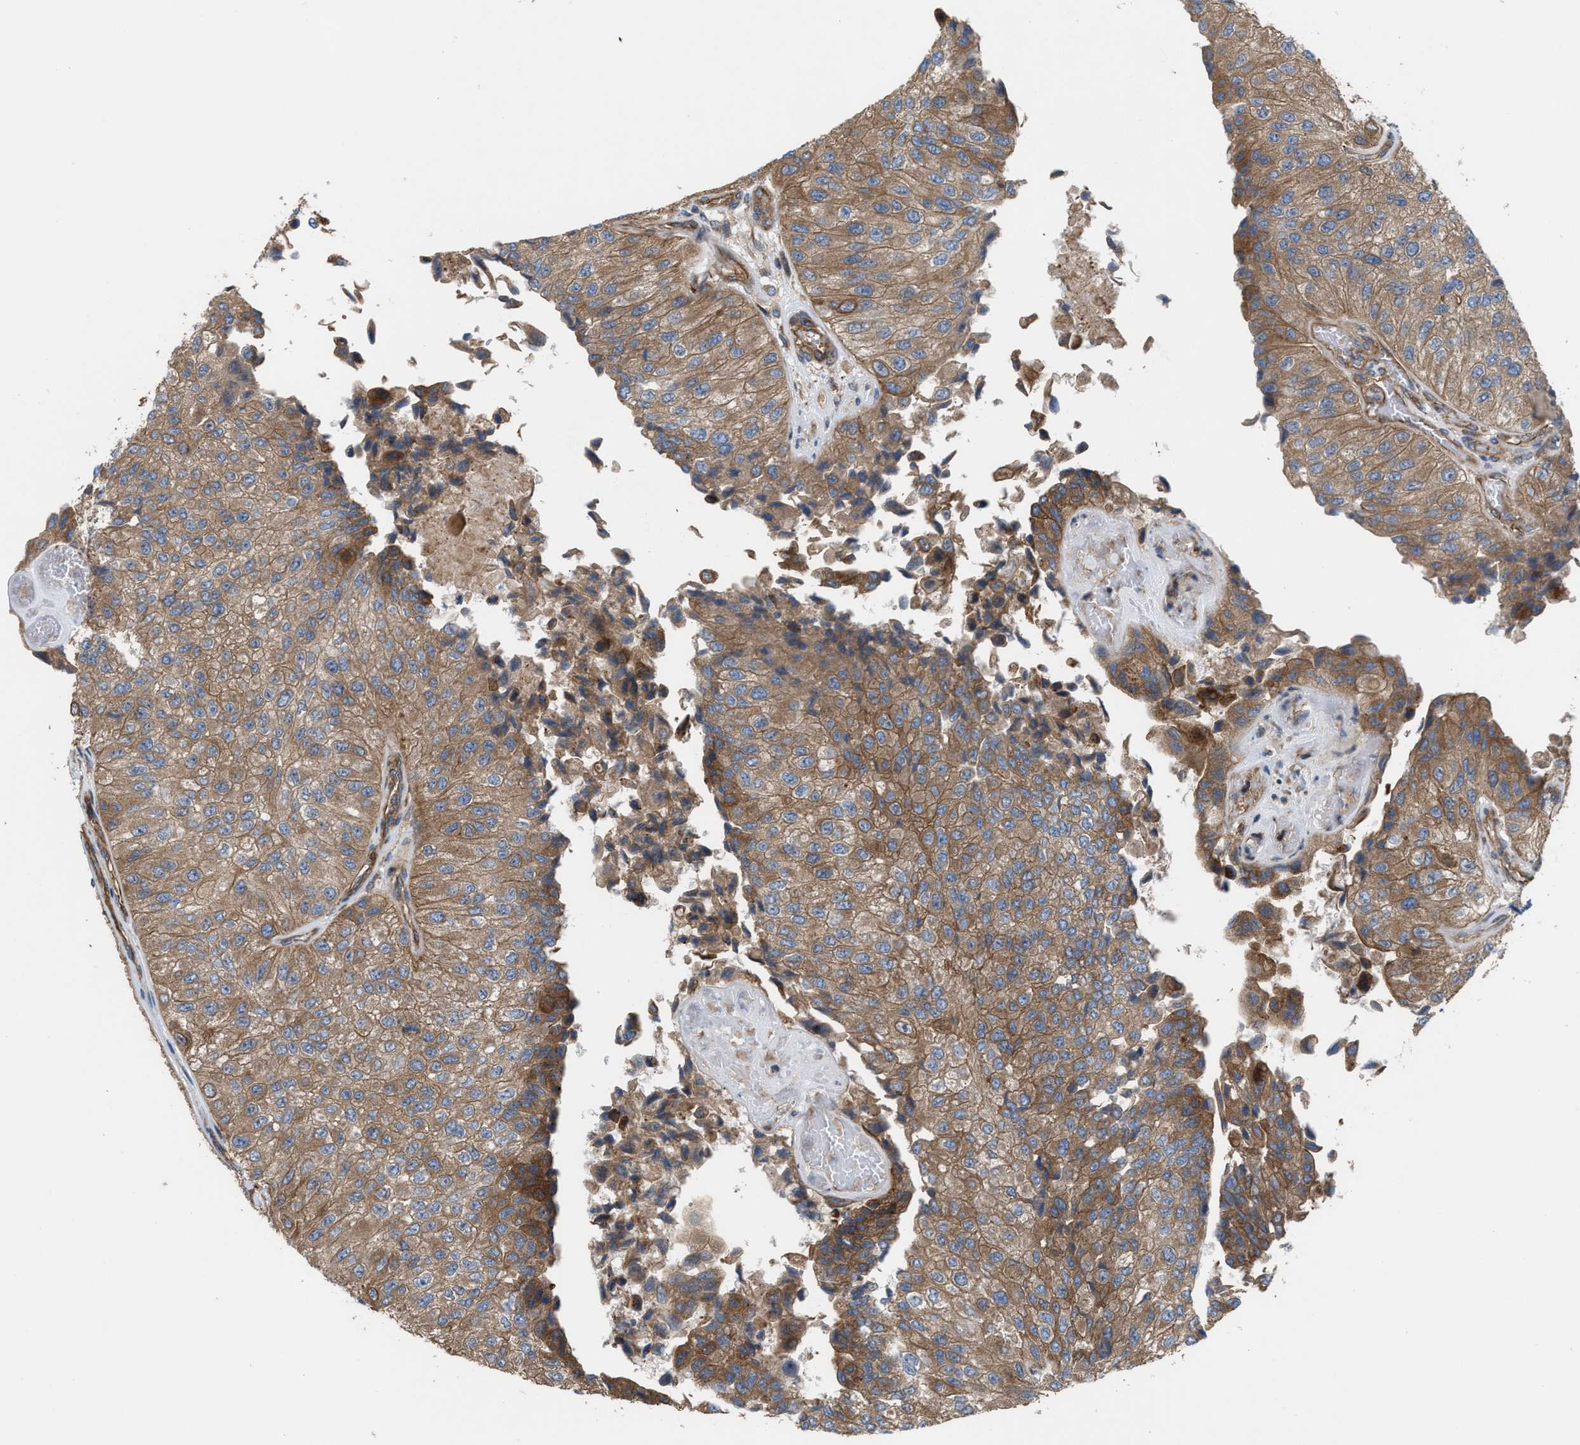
{"staining": {"intensity": "moderate", "quantity": ">75%", "location": "cytoplasmic/membranous"}, "tissue": "urothelial cancer", "cell_type": "Tumor cells", "image_type": "cancer", "snomed": [{"axis": "morphology", "description": "Urothelial carcinoma, High grade"}, {"axis": "topography", "description": "Kidney"}, {"axis": "topography", "description": "Urinary bladder"}], "caption": "A medium amount of moderate cytoplasmic/membranous positivity is seen in approximately >75% of tumor cells in urothelial cancer tissue. (DAB IHC with brightfield microscopy, high magnification).", "gene": "EPS15L1", "patient": {"sex": "male", "age": 77}}